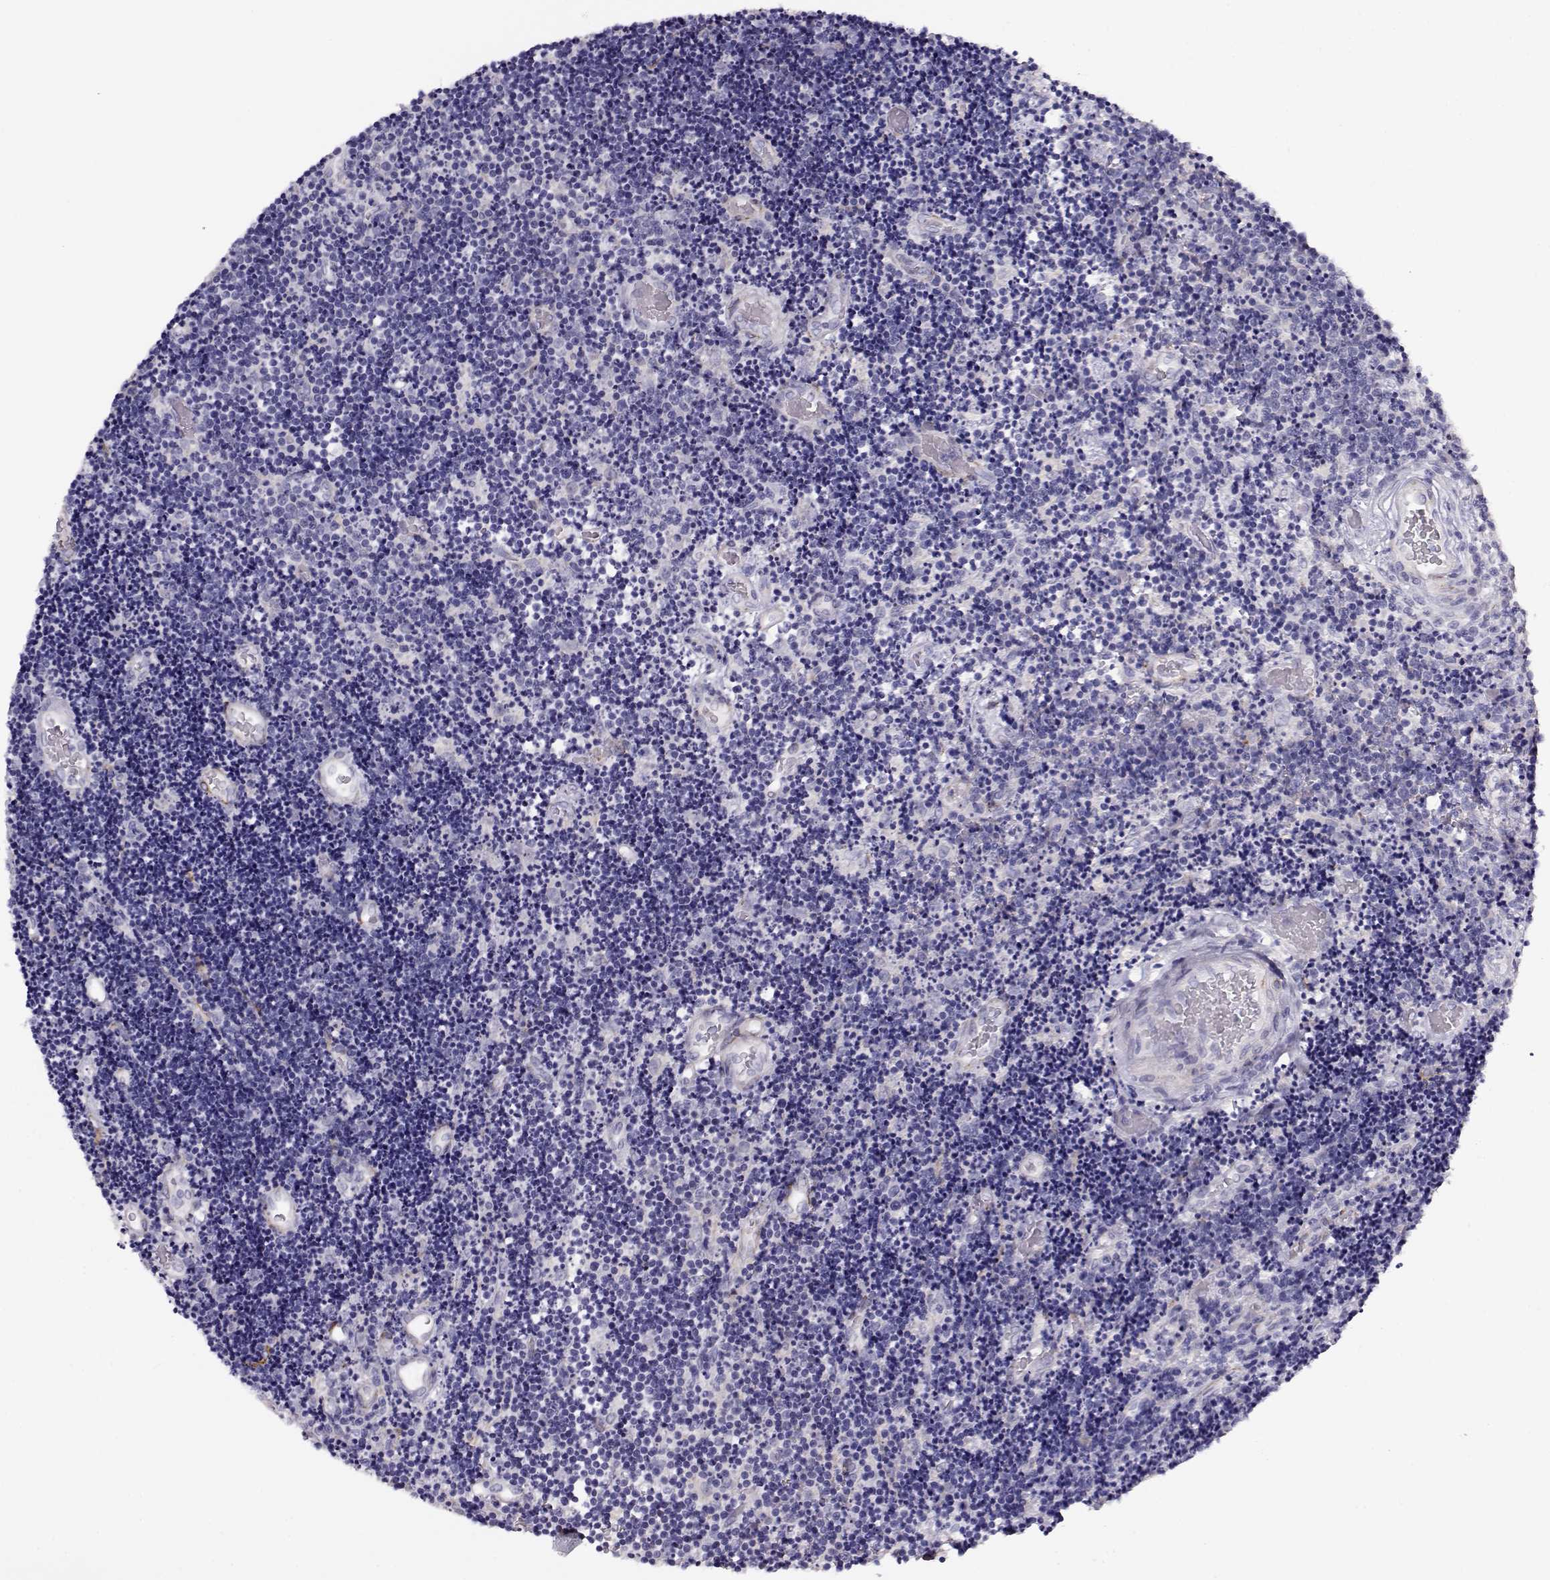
{"staining": {"intensity": "negative", "quantity": "none", "location": "none"}, "tissue": "lymphoma", "cell_type": "Tumor cells", "image_type": "cancer", "snomed": [{"axis": "morphology", "description": "Malignant lymphoma, non-Hodgkin's type, Low grade"}, {"axis": "topography", "description": "Brain"}], "caption": "Tumor cells are negative for protein expression in human lymphoma. (DAB (3,3'-diaminobenzidine) immunohistochemistry visualized using brightfield microscopy, high magnification).", "gene": "RBM44", "patient": {"sex": "female", "age": 66}}